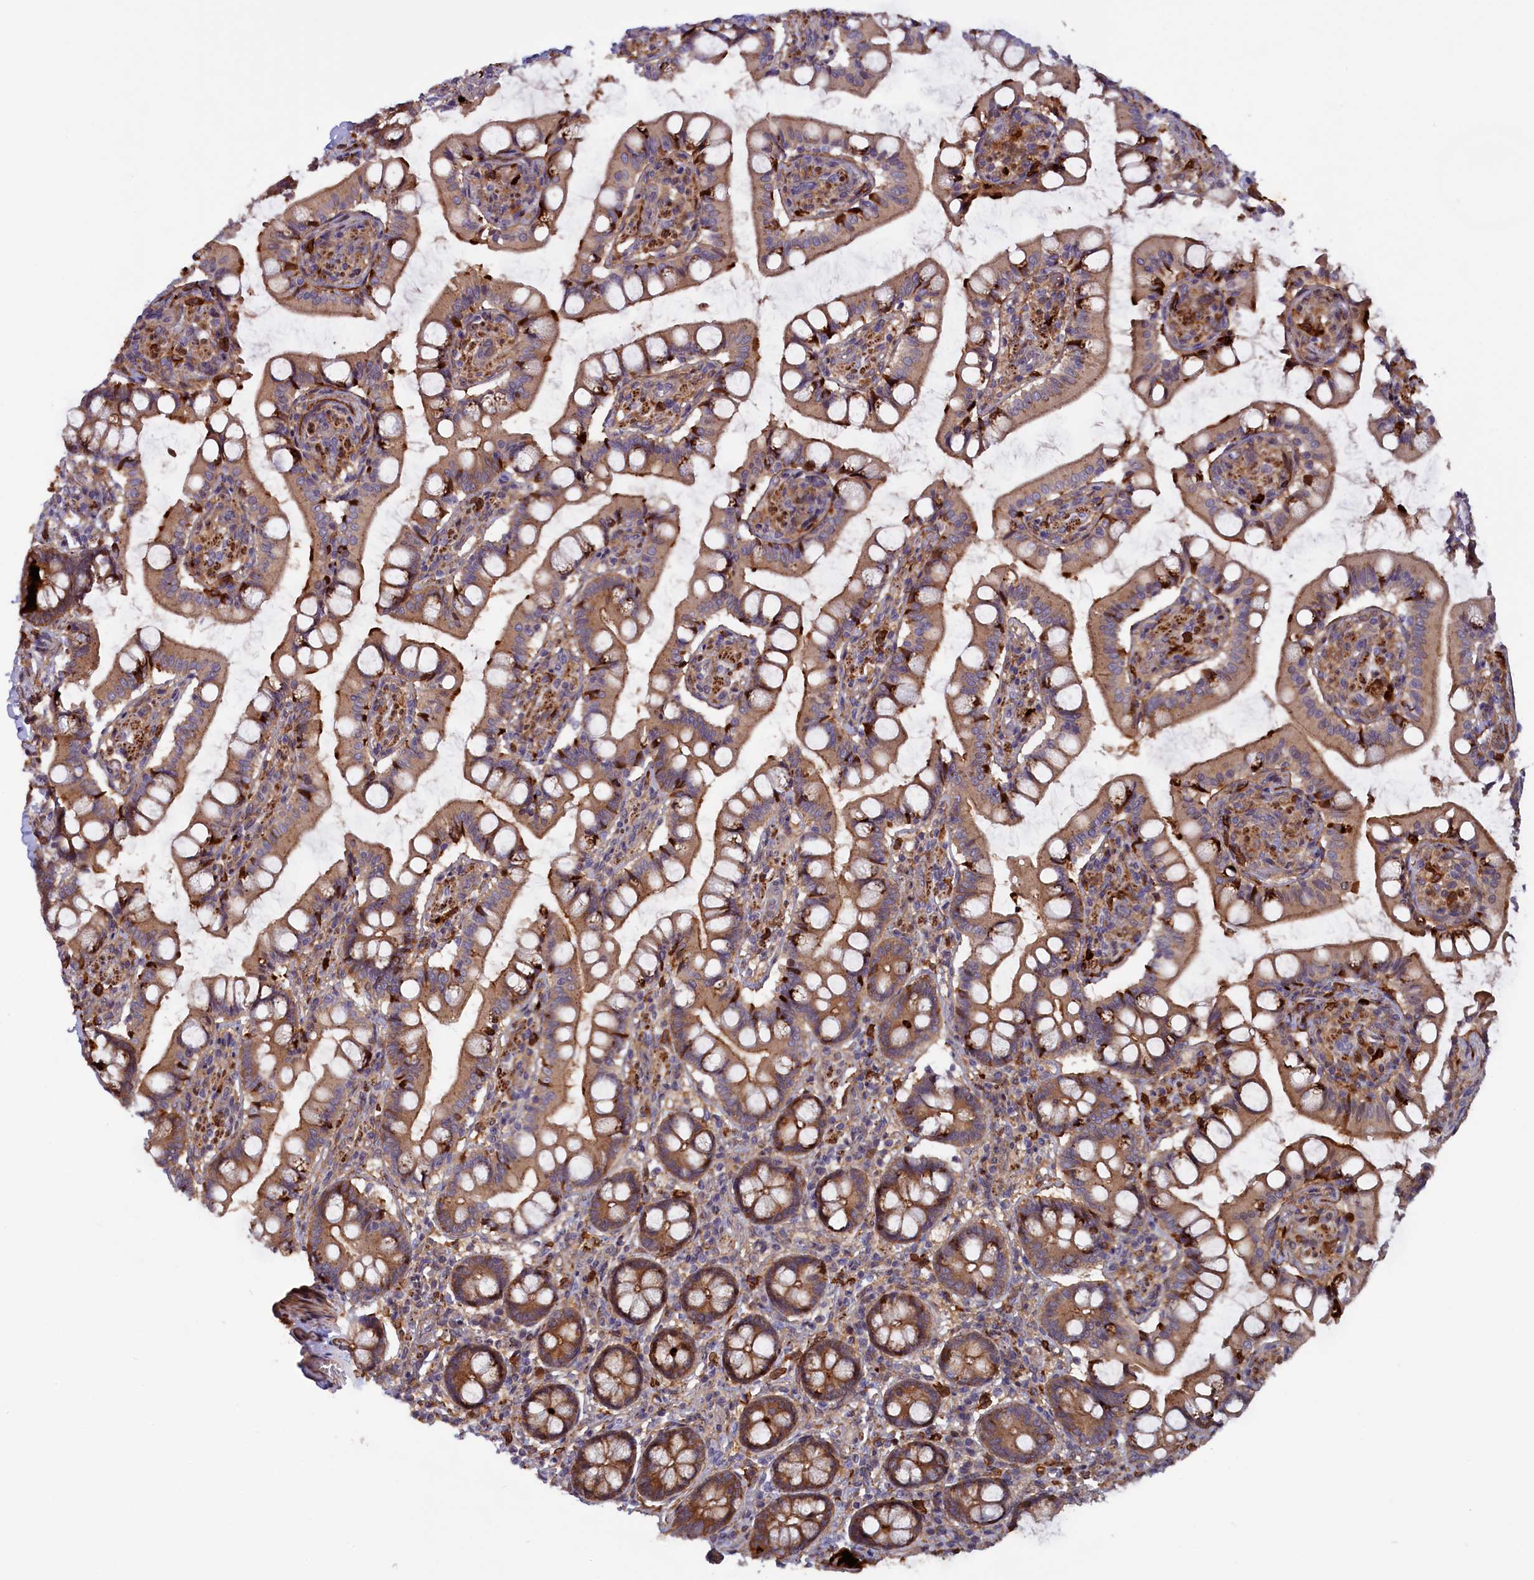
{"staining": {"intensity": "strong", "quantity": ">75%", "location": "cytoplasmic/membranous"}, "tissue": "small intestine", "cell_type": "Glandular cells", "image_type": "normal", "snomed": [{"axis": "morphology", "description": "Normal tissue, NOS"}, {"axis": "topography", "description": "Small intestine"}], "caption": "Small intestine was stained to show a protein in brown. There is high levels of strong cytoplasmic/membranous positivity in approximately >75% of glandular cells.", "gene": "FERMT1", "patient": {"sex": "male", "age": 52}}